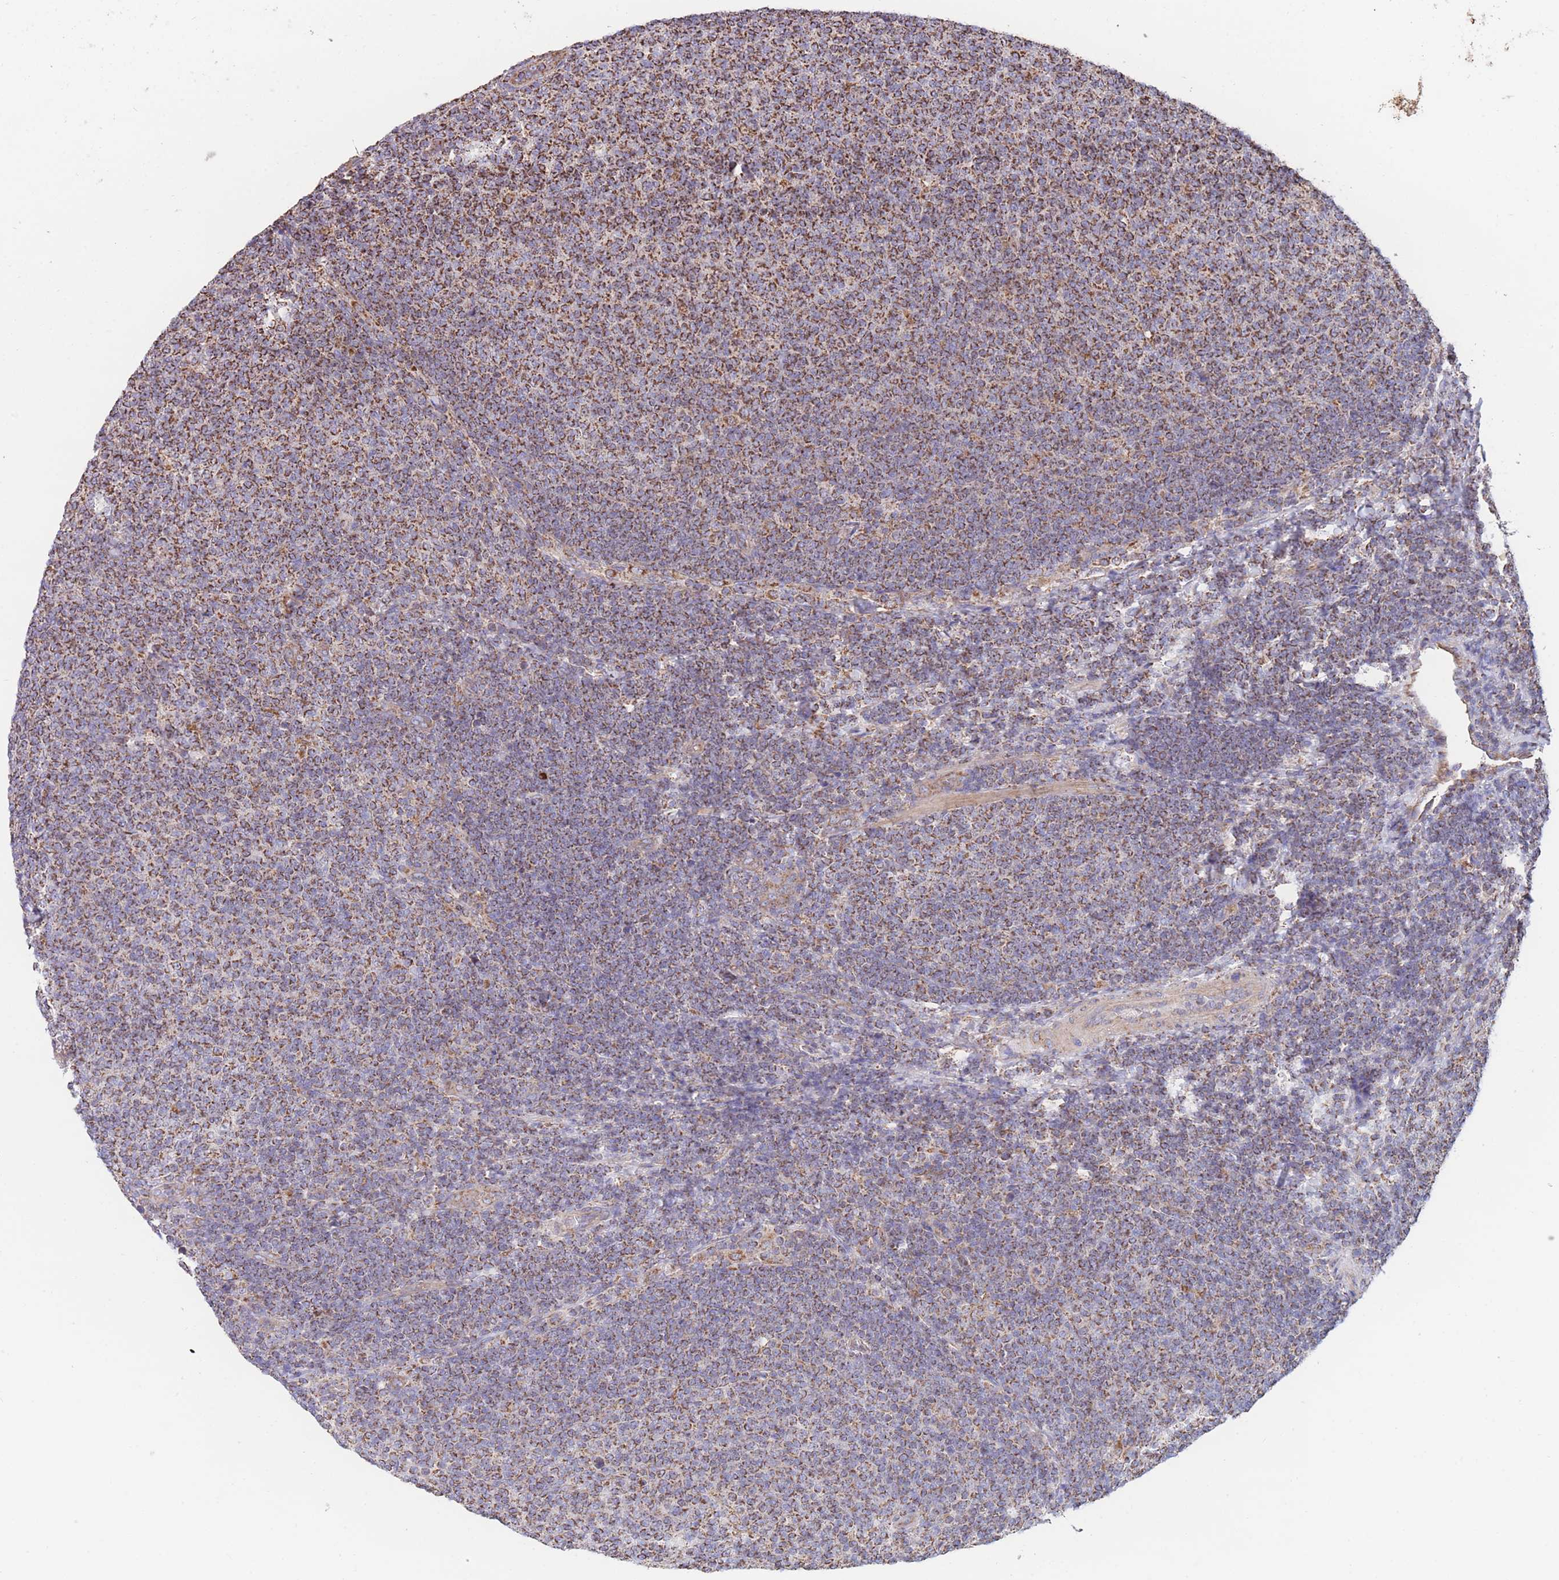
{"staining": {"intensity": "strong", "quantity": ">75%", "location": "cytoplasmic/membranous"}, "tissue": "lymphoma", "cell_type": "Tumor cells", "image_type": "cancer", "snomed": [{"axis": "morphology", "description": "Malignant lymphoma, non-Hodgkin's type, Low grade"}, {"axis": "topography", "description": "Lymph node"}], "caption": "This histopathology image exhibits IHC staining of human low-grade malignant lymphoma, non-Hodgkin's type, with high strong cytoplasmic/membranous staining in about >75% of tumor cells.", "gene": "FKBP8", "patient": {"sex": "male", "age": 66}}